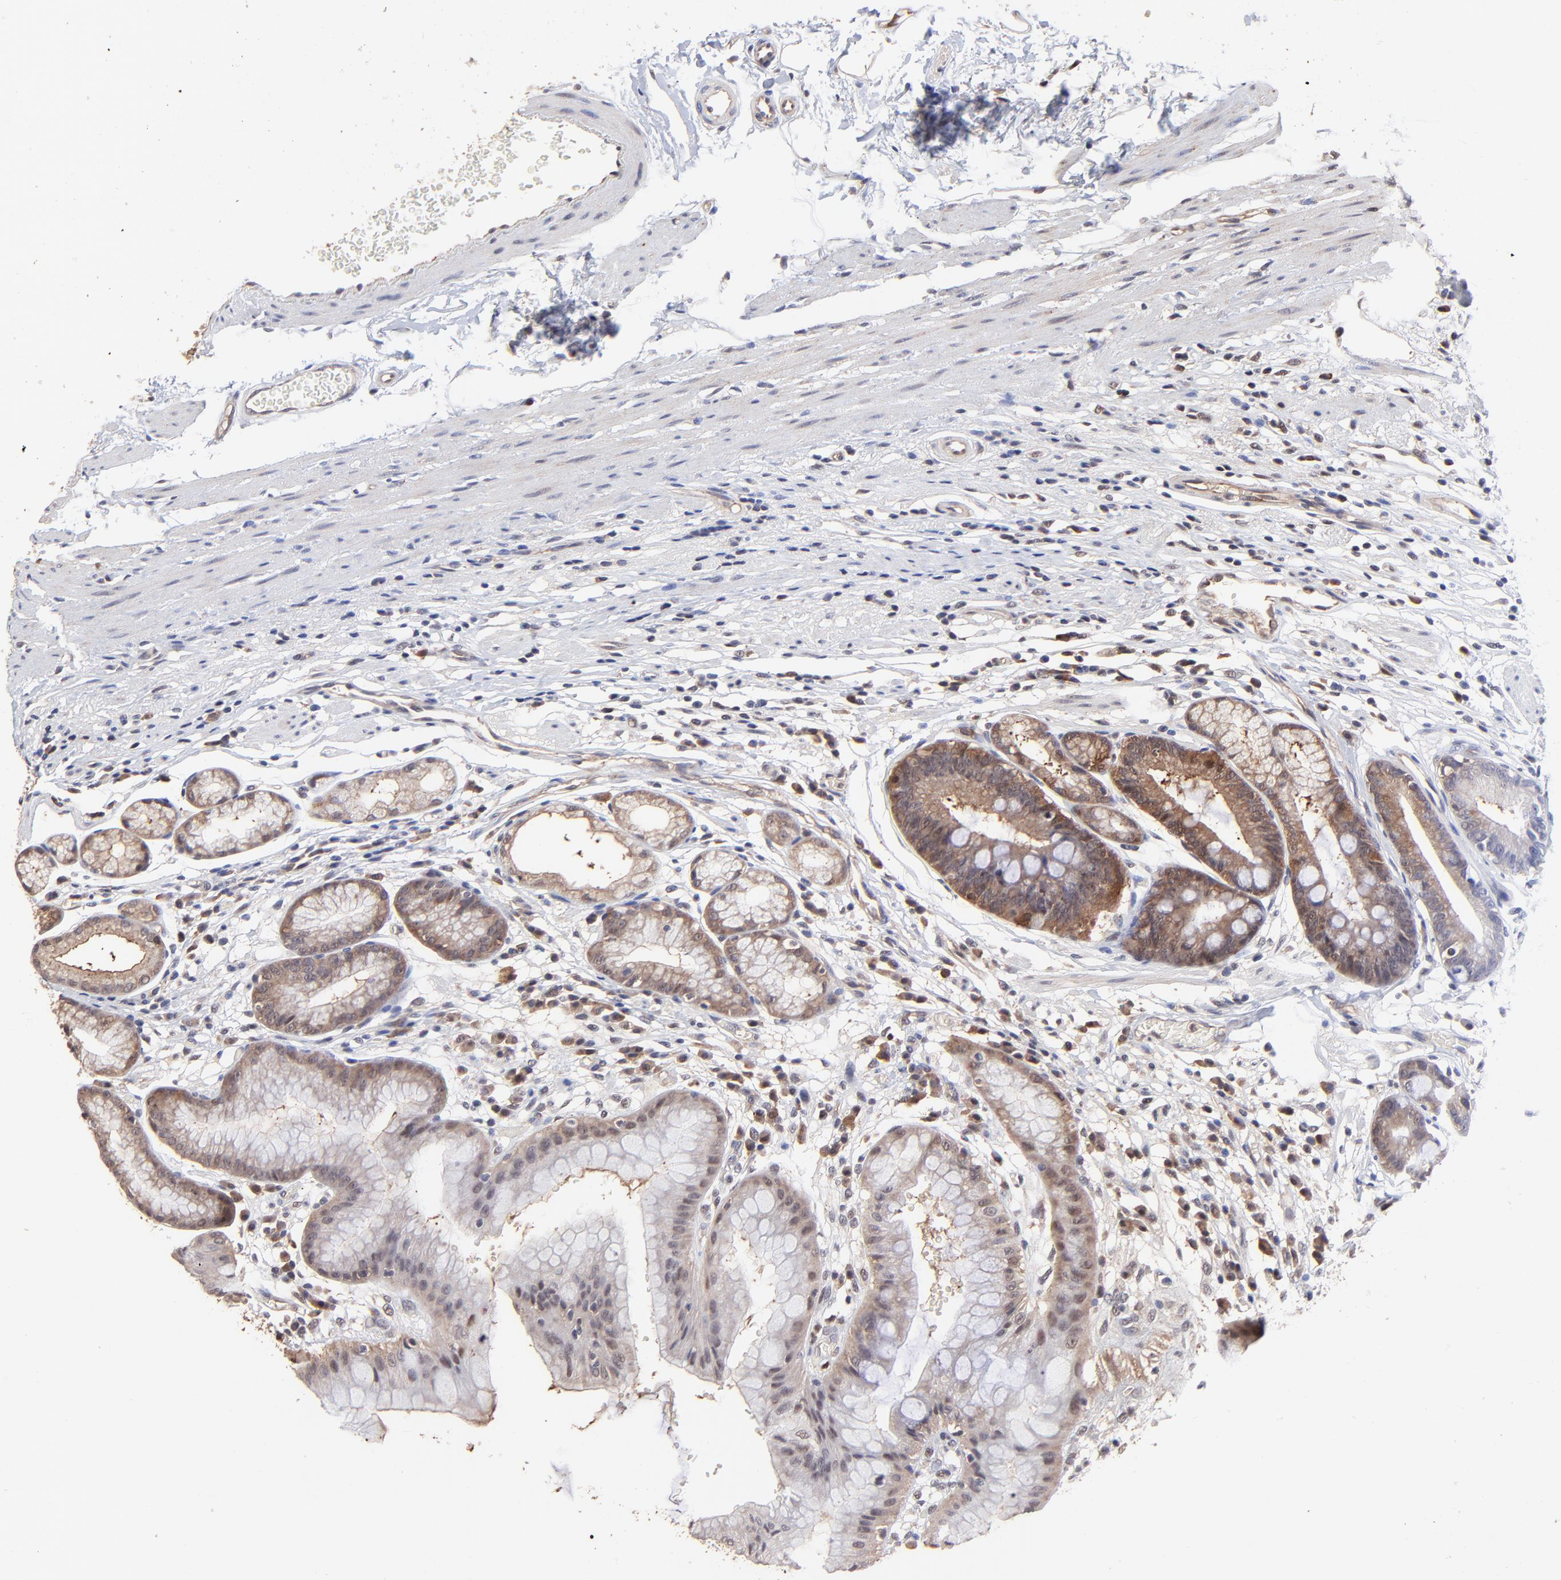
{"staining": {"intensity": "moderate", "quantity": ">75%", "location": "cytoplasmic/membranous"}, "tissue": "stomach", "cell_type": "Glandular cells", "image_type": "normal", "snomed": [{"axis": "morphology", "description": "Normal tissue, NOS"}, {"axis": "morphology", "description": "Inflammation, NOS"}, {"axis": "topography", "description": "Stomach, lower"}], "caption": "IHC histopathology image of unremarkable stomach stained for a protein (brown), which displays medium levels of moderate cytoplasmic/membranous expression in approximately >75% of glandular cells.", "gene": "PSMA6", "patient": {"sex": "male", "age": 59}}